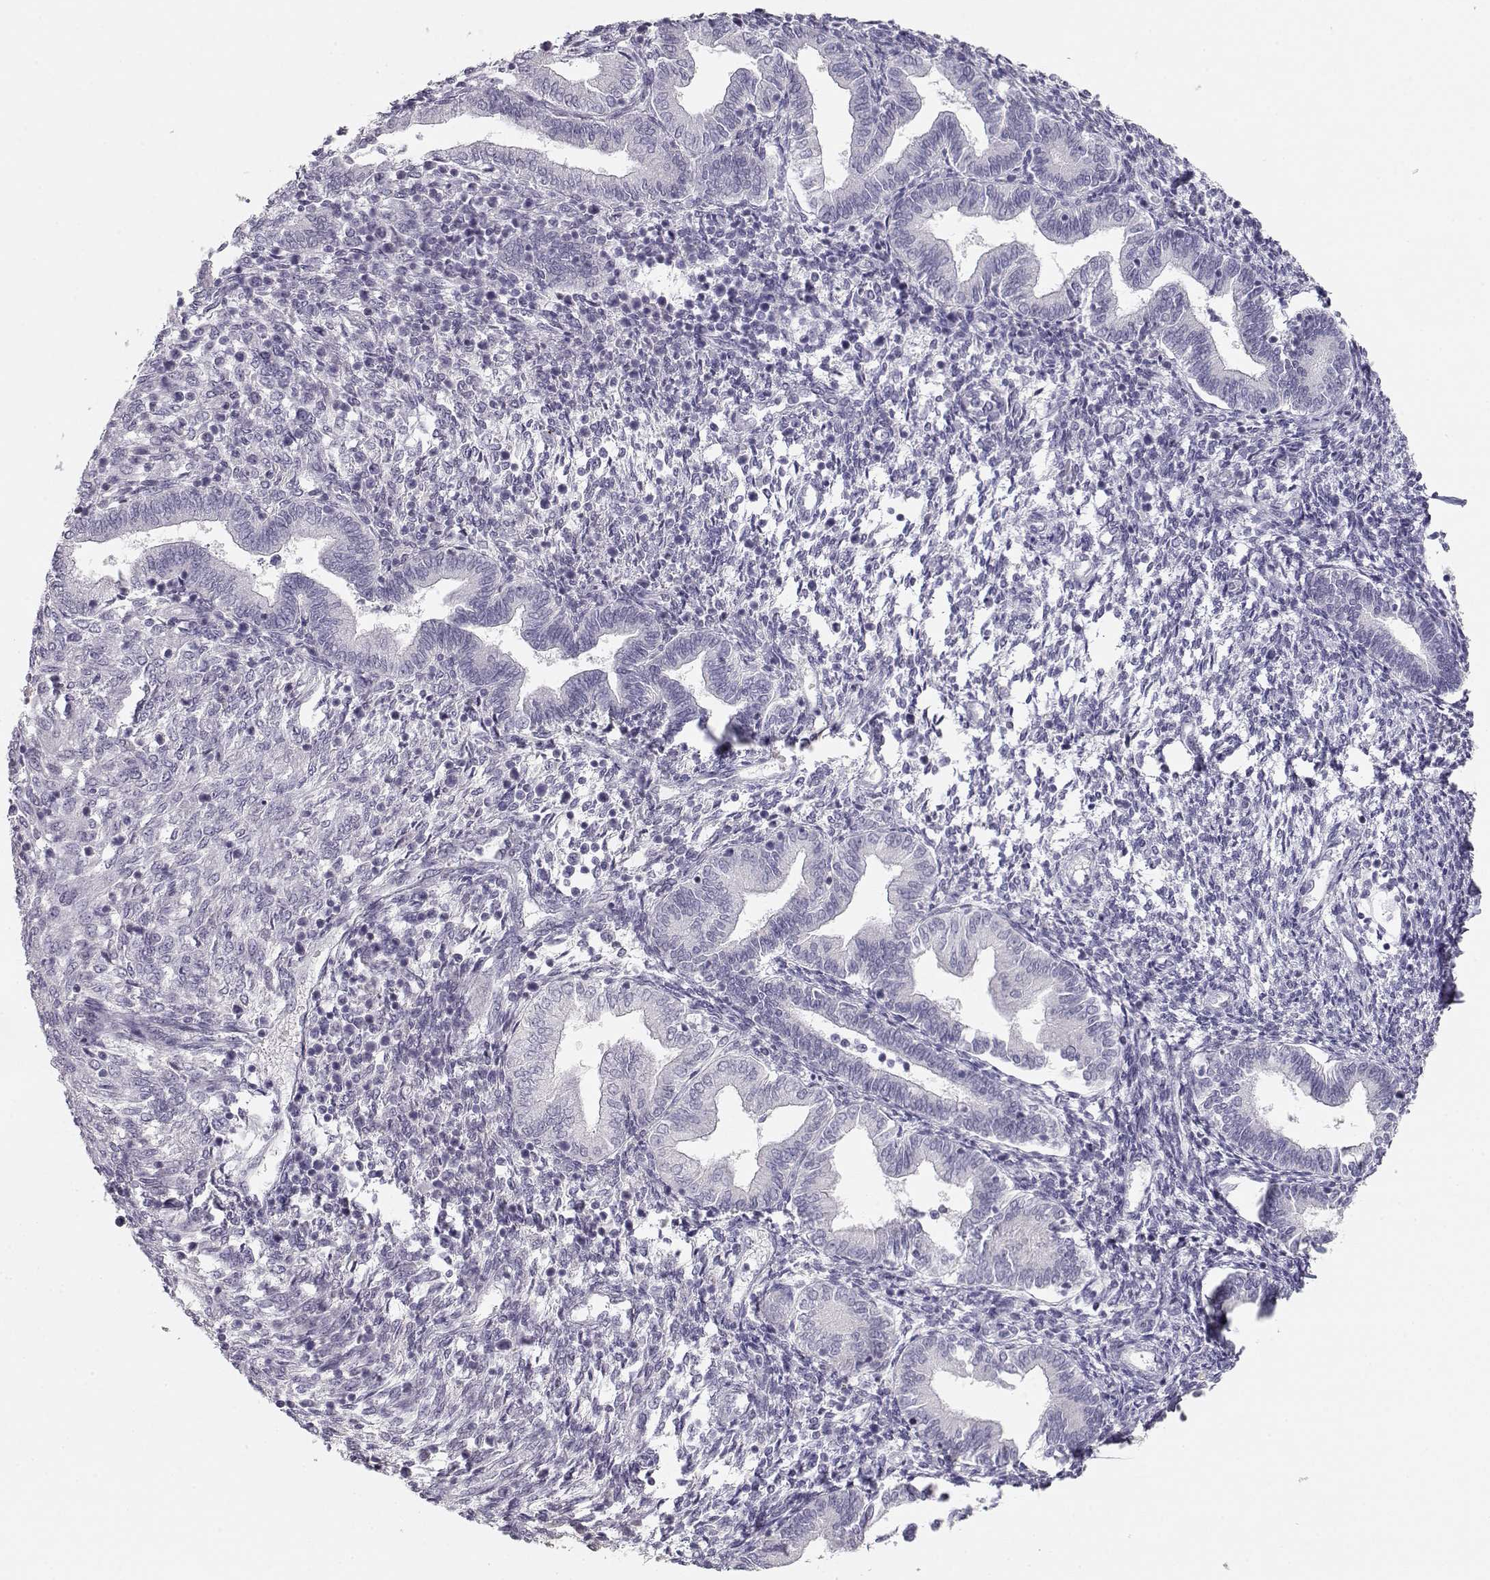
{"staining": {"intensity": "negative", "quantity": "none", "location": "none"}, "tissue": "endometrium", "cell_type": "Cells in endometrial stroma", "image_type": "normal", "snomed": [{"axis": "morphology", "description": "Normal tissue, NOS"}, {"axis": "topography", "description": "Endometrium"}], "caption": "Immunohistochemistry histopathology image of benign endometrium: endometrium stained with DAB (3,3'-diaminobenzidine) displays no significant protein expression in cells in endometrial stroma.", "gene": "IMPG1", "patient": {"sex": "female", "age": 42}}